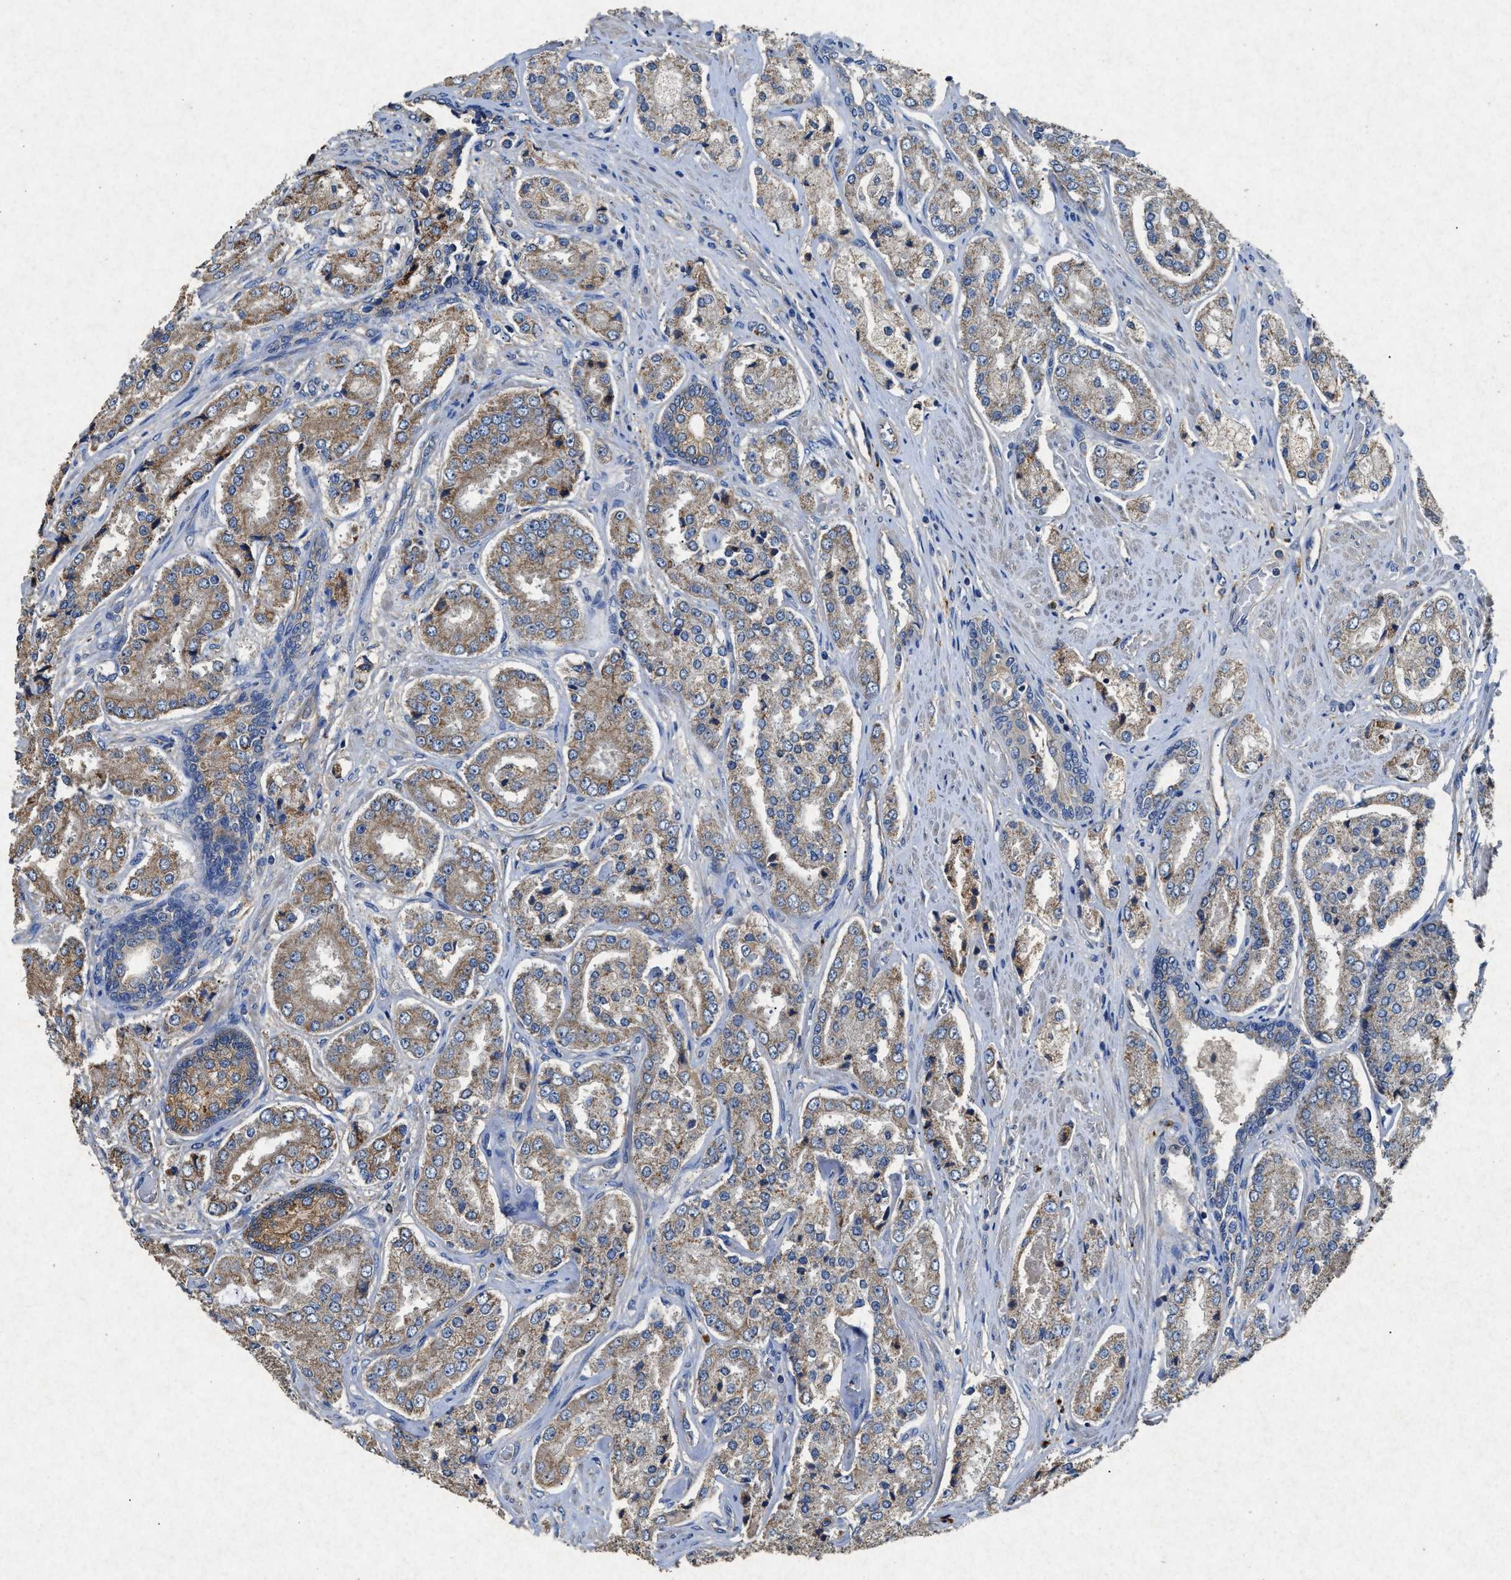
{"staining": {"intensity": "moderate", "quantity": "25%-75%", "location": "cytoplasmic/membranous"}, "tissue": "prostate cancer", "cell_type": "Tumor cells", "image_type": "cancer", "snomed": [{"axis": "morphology", "description": "Adenocarcinoma, High grade"}, {"axis": "topography", "description": "Prostate"}], "caption": "Immunohistochemical staining of human prostate cancer (high-grade adenocarcinoma) reveals moderate cytoplasmic/membranous protein staining in approximately 25%-75% of tumor cells. Using DAB (3,3'-diaminobenzidine) (brown) and hematoxylin (blue) stains, captured at high magnification using brightfield microscopy.", "gene": "CDK15", "patient": {"sex": "male", "age": 65}}